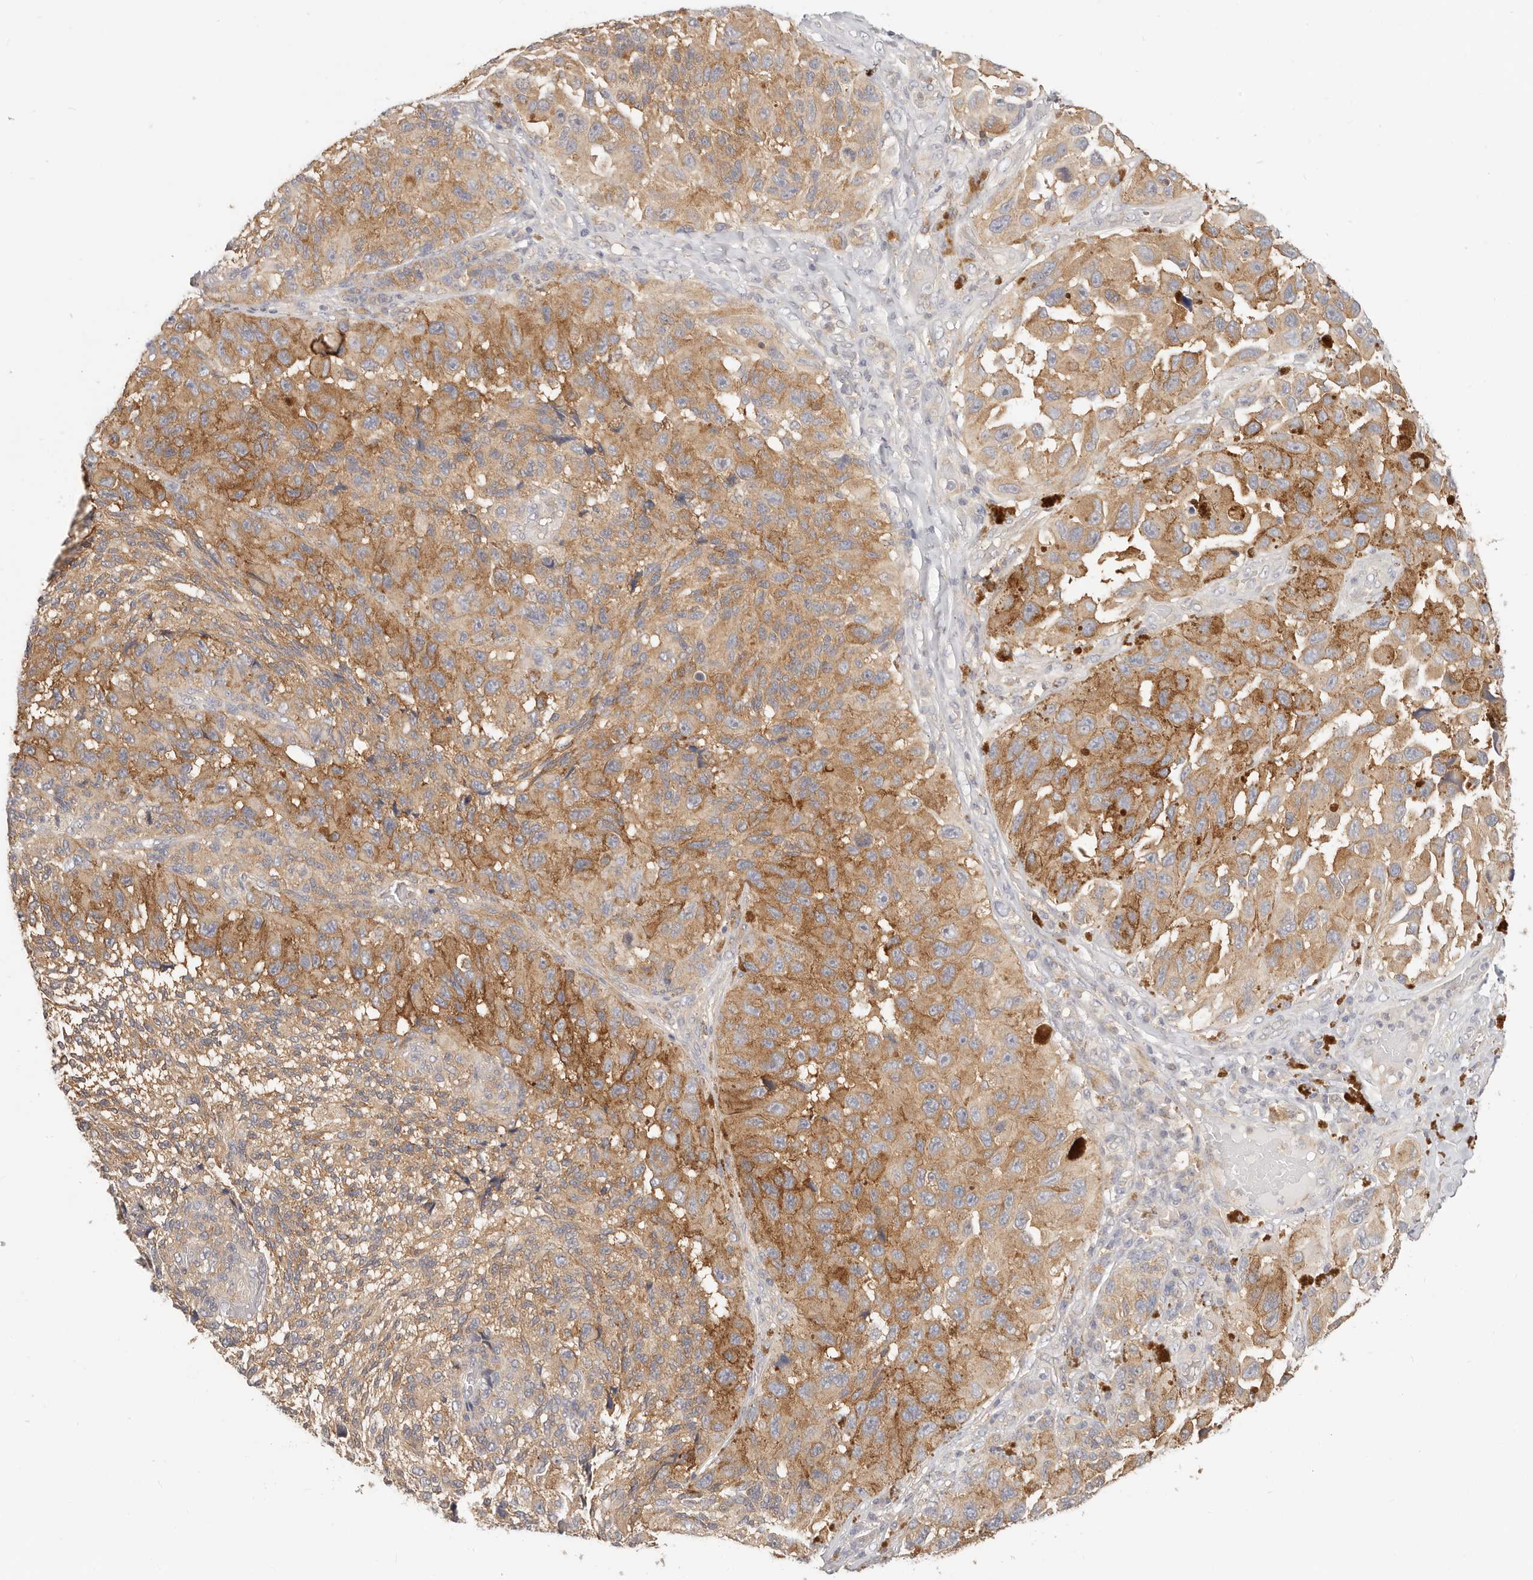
{"staining": {"intensity": "moderate", "quantity": ">75%", "location": "cytoplasmic/membranous"}, "tissue": "melanoma", "cell_type": "Tumor cells", "image_type": "cancer", "snomed": [{"axis": "morphology", "description": "Malignant melanoma, NOS"}, {"axis": "topography", "description": "Skin"}], "caption": "Brown immunohistochemical staining in malignant melanoma demonstrates moderate cytoplasmic/membranous expression in about >75% of tumor cells. The staining is performed using DAB brown chromogen to label protein expression. The nuclei are counter-stained blue using hematoxylin.", "gene": "DTNBP1", "patient": {"sex": "female", "age": 73}}